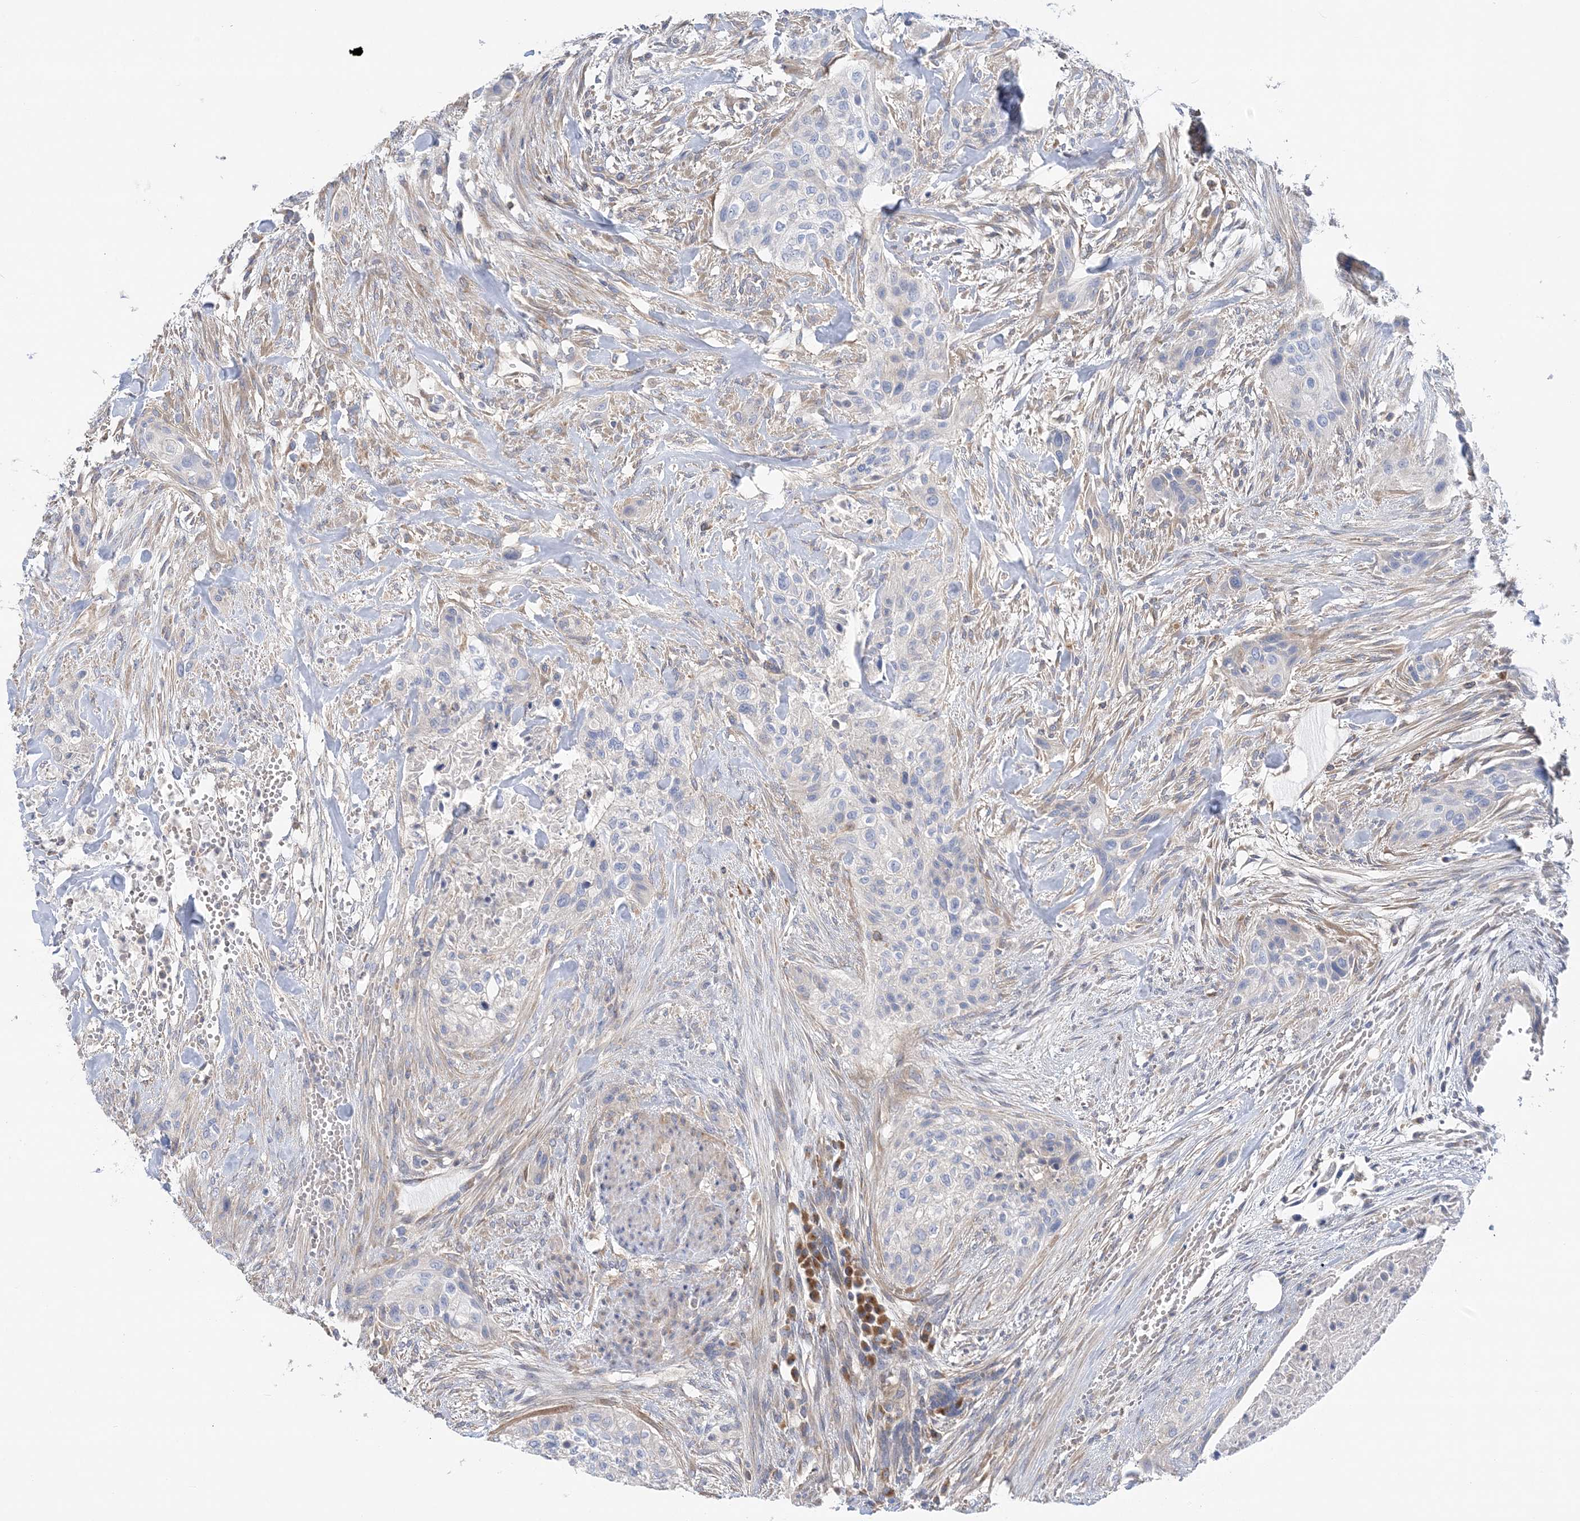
{"staining": {"intensity": "negative", "quantity": "none", "location": "none"}, "tissue": "urothelial cancer", "cell_type": "Tumor cells", "image_type": "cancer", "snomed": [{"axis": "morphology", "description": "Urothelial carcinoma, High grade"}, {"axis": "topography", "description": "Urinary bladder"}], "caption": "Protein analysis of high-grade urothelial carcinoma displays no significant staining in tumor cells.", "gene": "FAM114A2", "patient": {"sex": "male", "age": 35}}